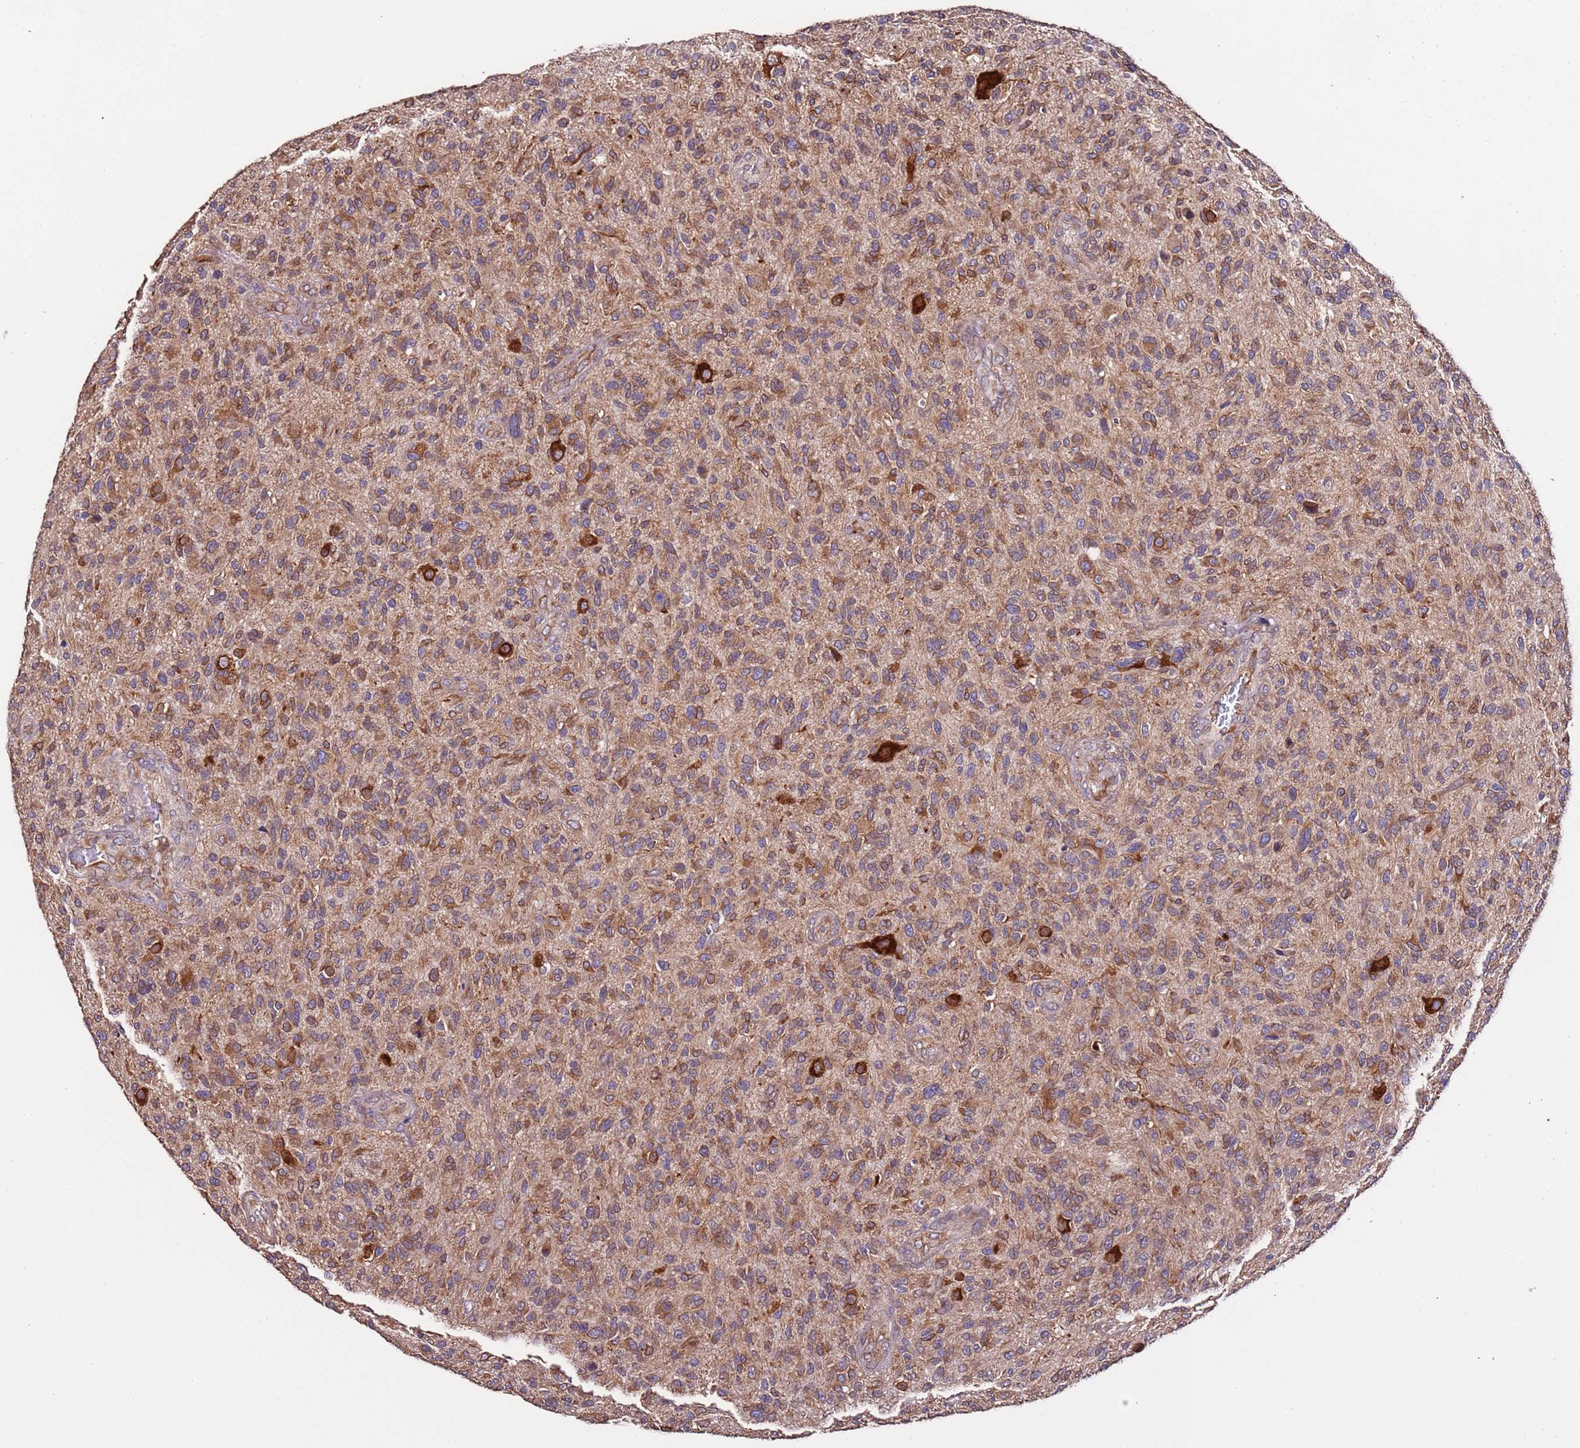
{"staining": {"intensity": "moderate", "quantity": ">75%", "location": "cytoplasmic/membranous"}, "tissue": "glioma", "cell_type": "Tumor cells", "image_type": "cancer", "snomed": [{"axis": "morphology", "description": "Glioma, malignant, High grade"}, {"axis": "topography", "description": "Brain"}], "caption": "A photomicrograph of human glioma stained for a protein exhibits moderate cytoplasmic/membranous brown staining in tumor cells.", "gene": "SLC41A3", "patient": {"sex": "male", "age": 47}}